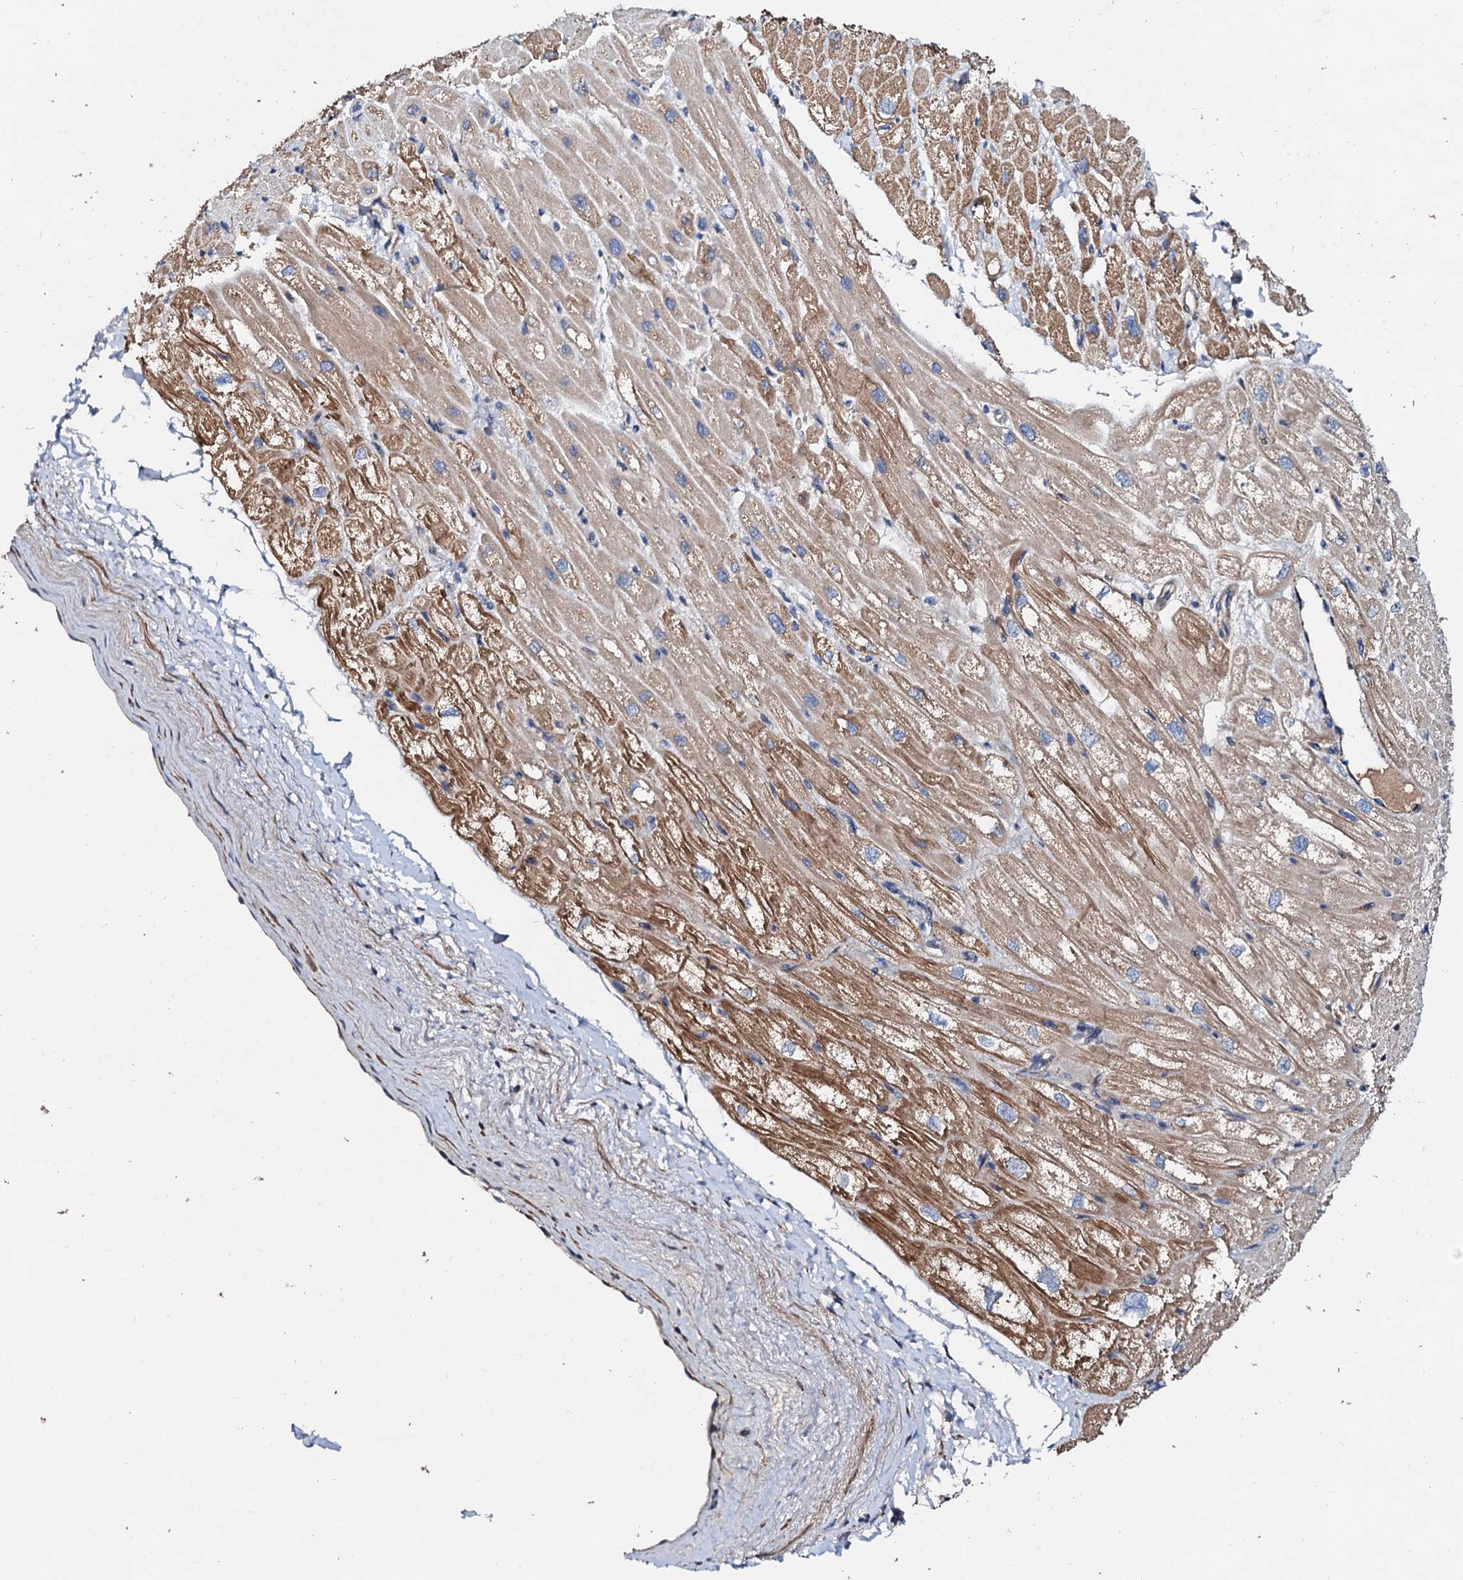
{"staining": {"intensity": "moderate", "quantity": ">75%", "location": "cytoplasmic/membranous"}, "tissue": "heart muscle", "cell_type": "Cardiomyocytes", "image_type": "normal", "snomed": [{"axis": "morphology", "description": "Normal tissue, NOS"}, {"axis": "topography", "description": "Heart"}], "caption": "IHC of unremarkable heart muscle exhibits medium levels of moderate cytoplasmic/membranous staining in approximately >75% of cardiomyocytes.", "gene": "FIBIN", "patient": {"sex": "male", "age": 50}}